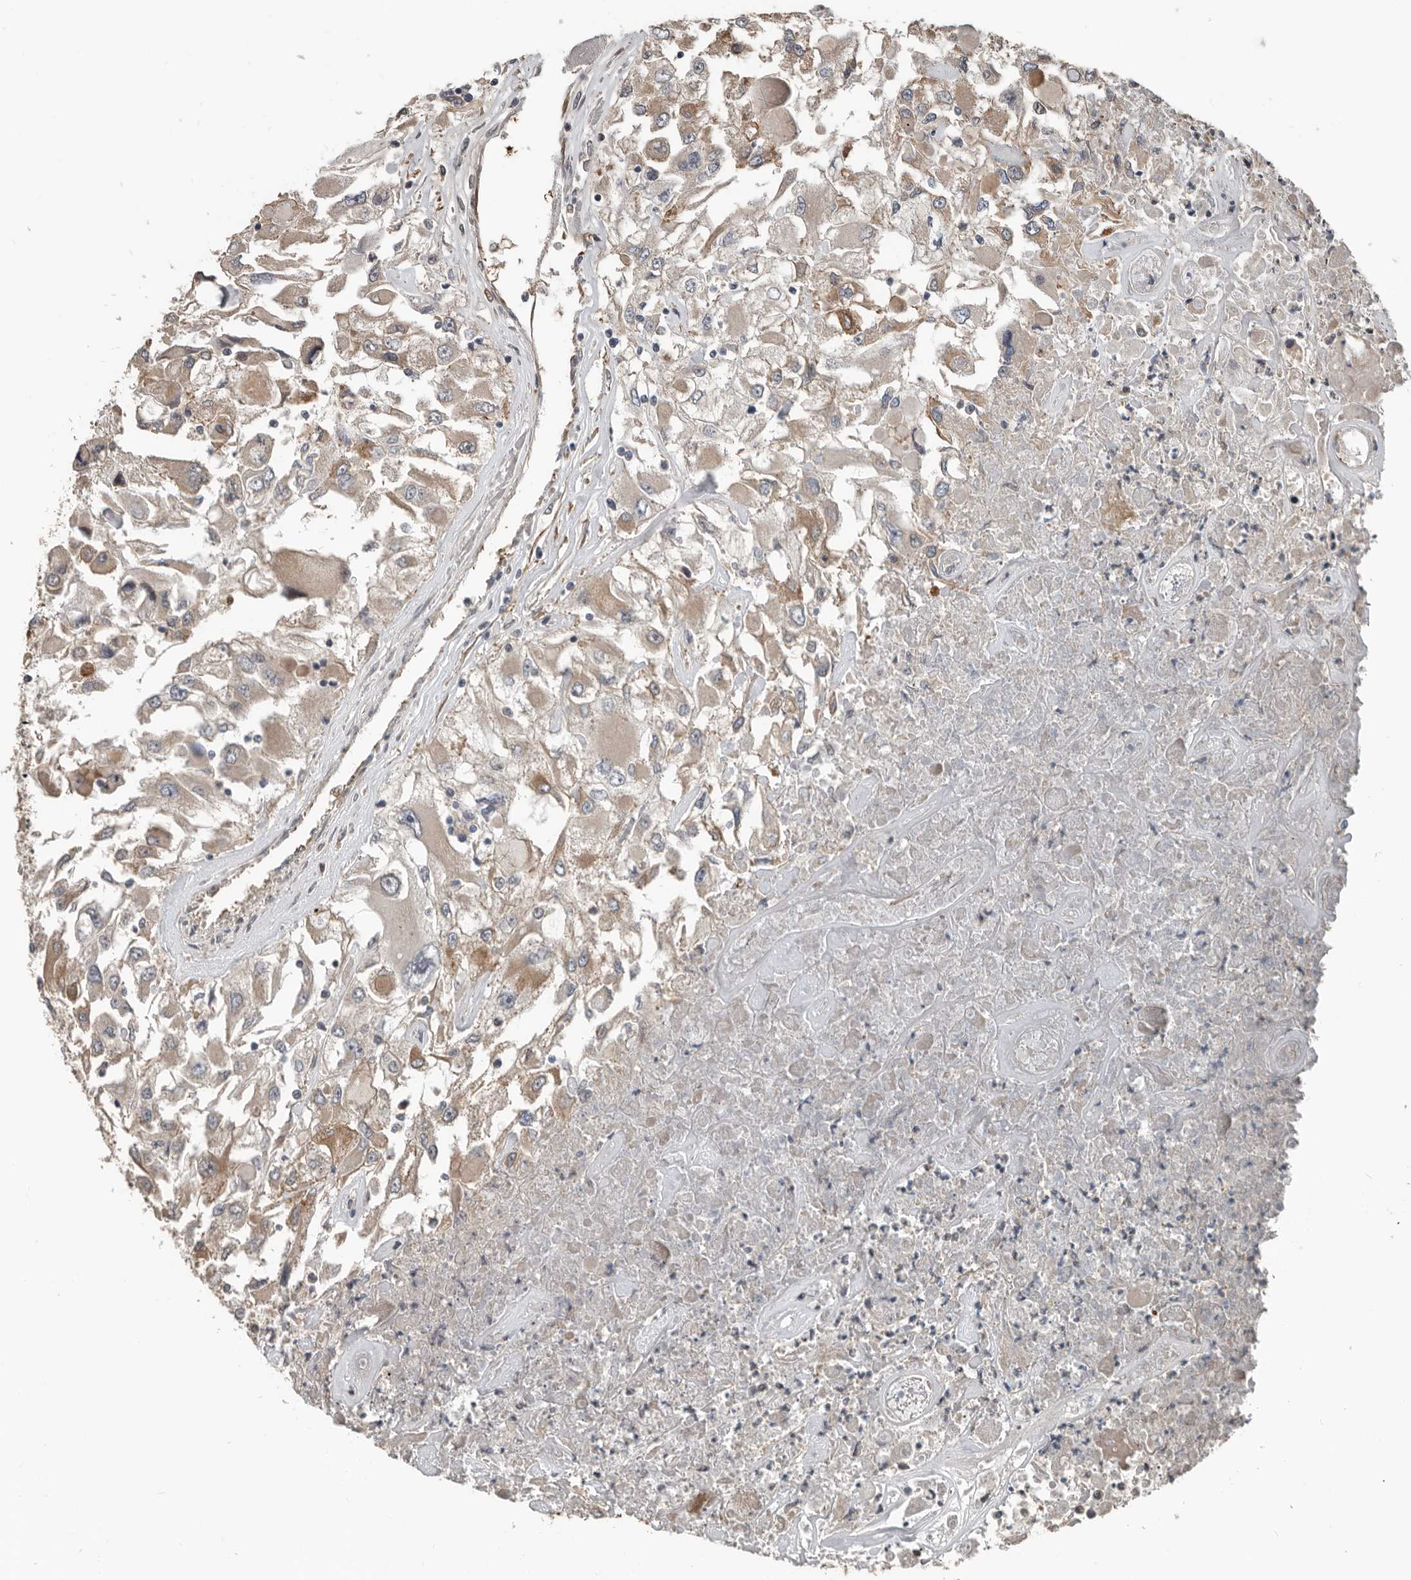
{"staining": {"intensity": "weak", "quantity": ">75%", "location": "cytoplasmic/membranous"}, "tissue": "renal cancer", "cell_type": "Tumor cells", "image_type": "cancer", "snomed": [{"axis": "morphology", "description": "Adenocarcinoma, NOS"}, {"axis": "topography", "description": "Kidney"}], "caption": "The immunohistochemical stain labels weak cytoplasmic/membranous positivity in tumor cells of renal cancer (adenocarcinoma) tissue. (DAB = brown stain, brightfield microscopy at high magnification).", "gene": "YOD1", "patient": {"sex": "female", "age": 52}}